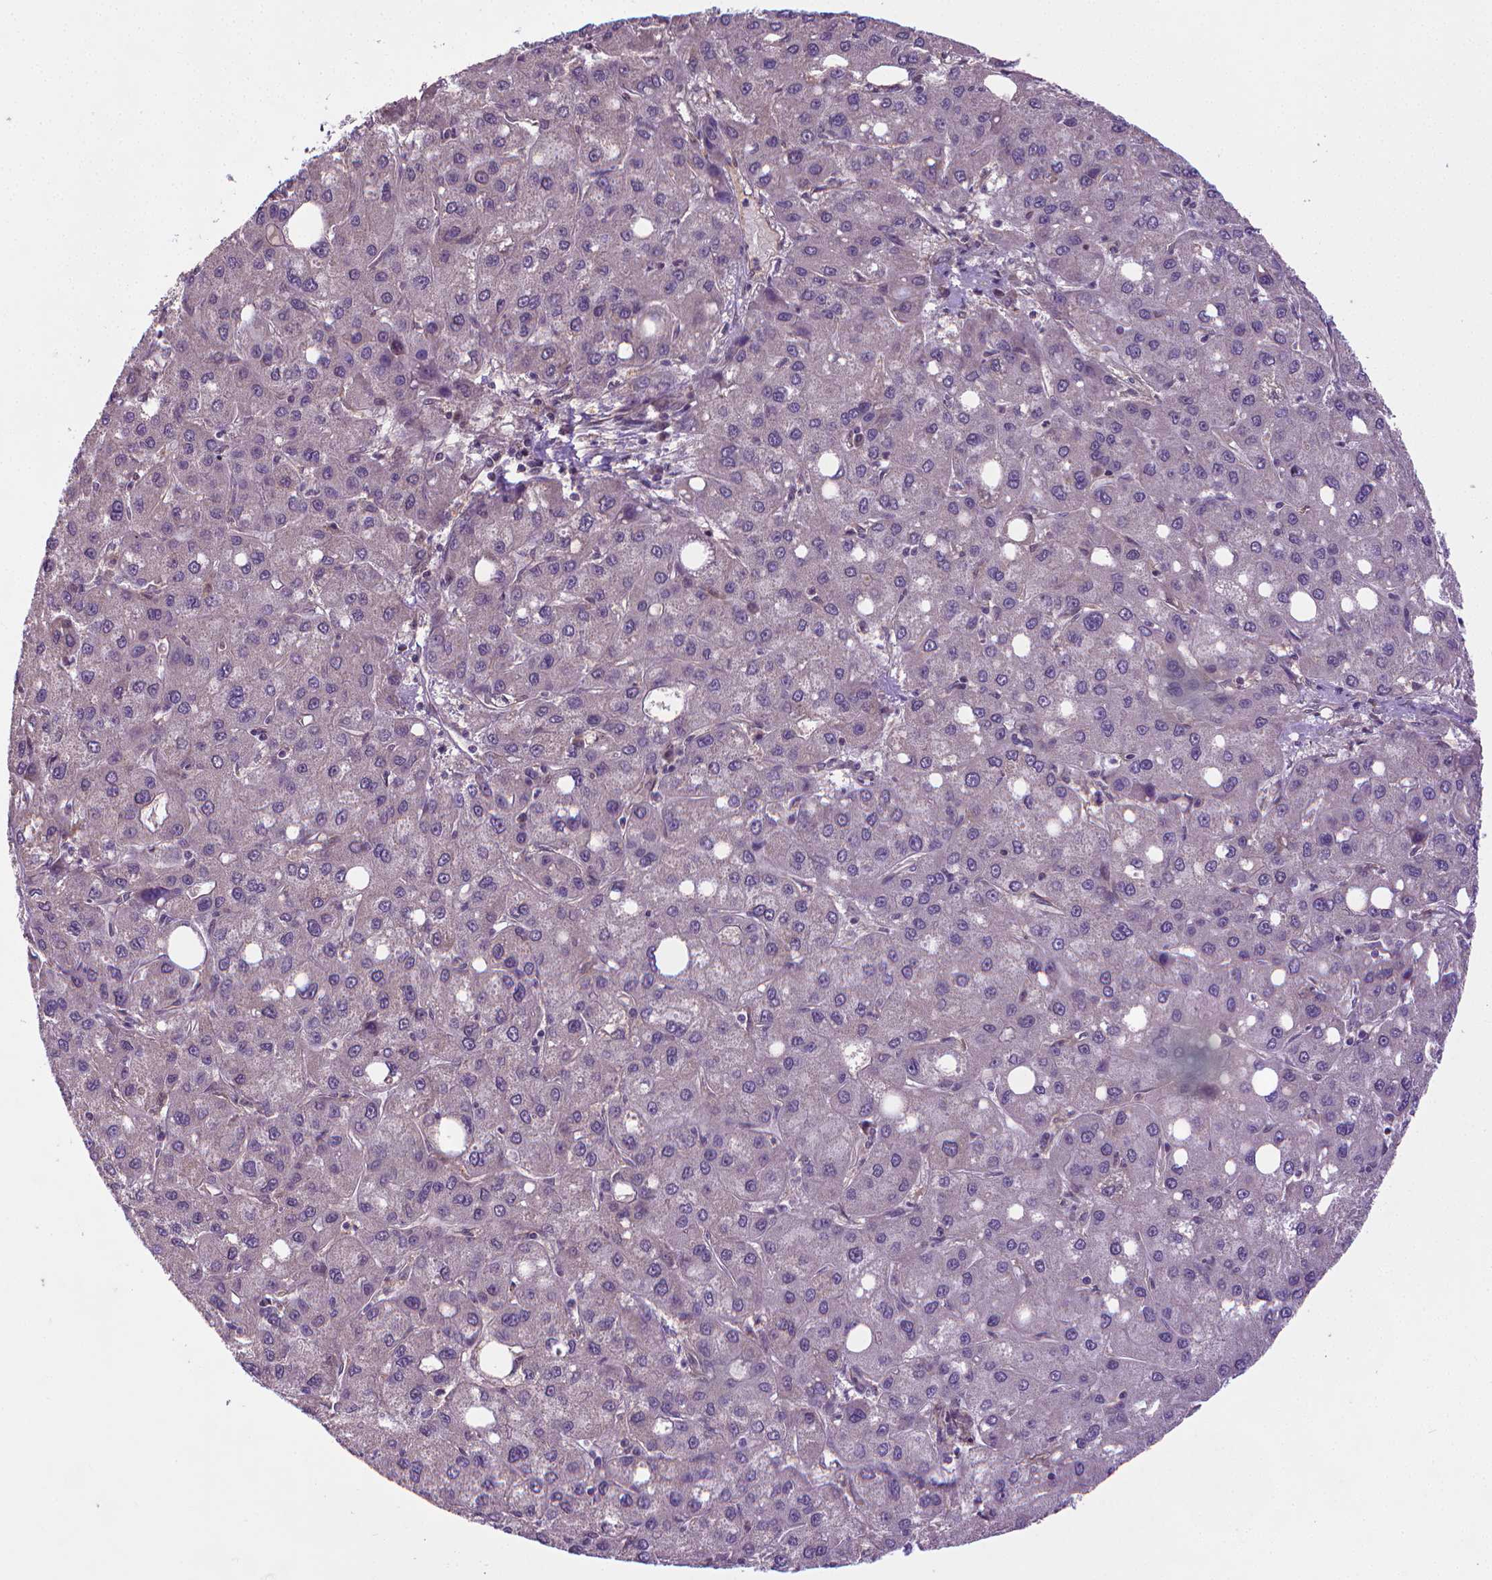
{"staining": {"intensity": "negative", "quantity": "none", "location": "none"}, "tissue": "liver cancer", "cell_type": "Tumor cells", "image_type": "cancer", "snomed": [{"axis": "morphology", "description": "Carcinoma, Hepatocellular, NOS"}, {"axis": "topography", "description": "Liver"}], "caption": "Liver cancer stained for a protein using IHC displays no staining tumor cells.", "gene": "GPR63", "patient": {"sex": "male", "age": 73}}